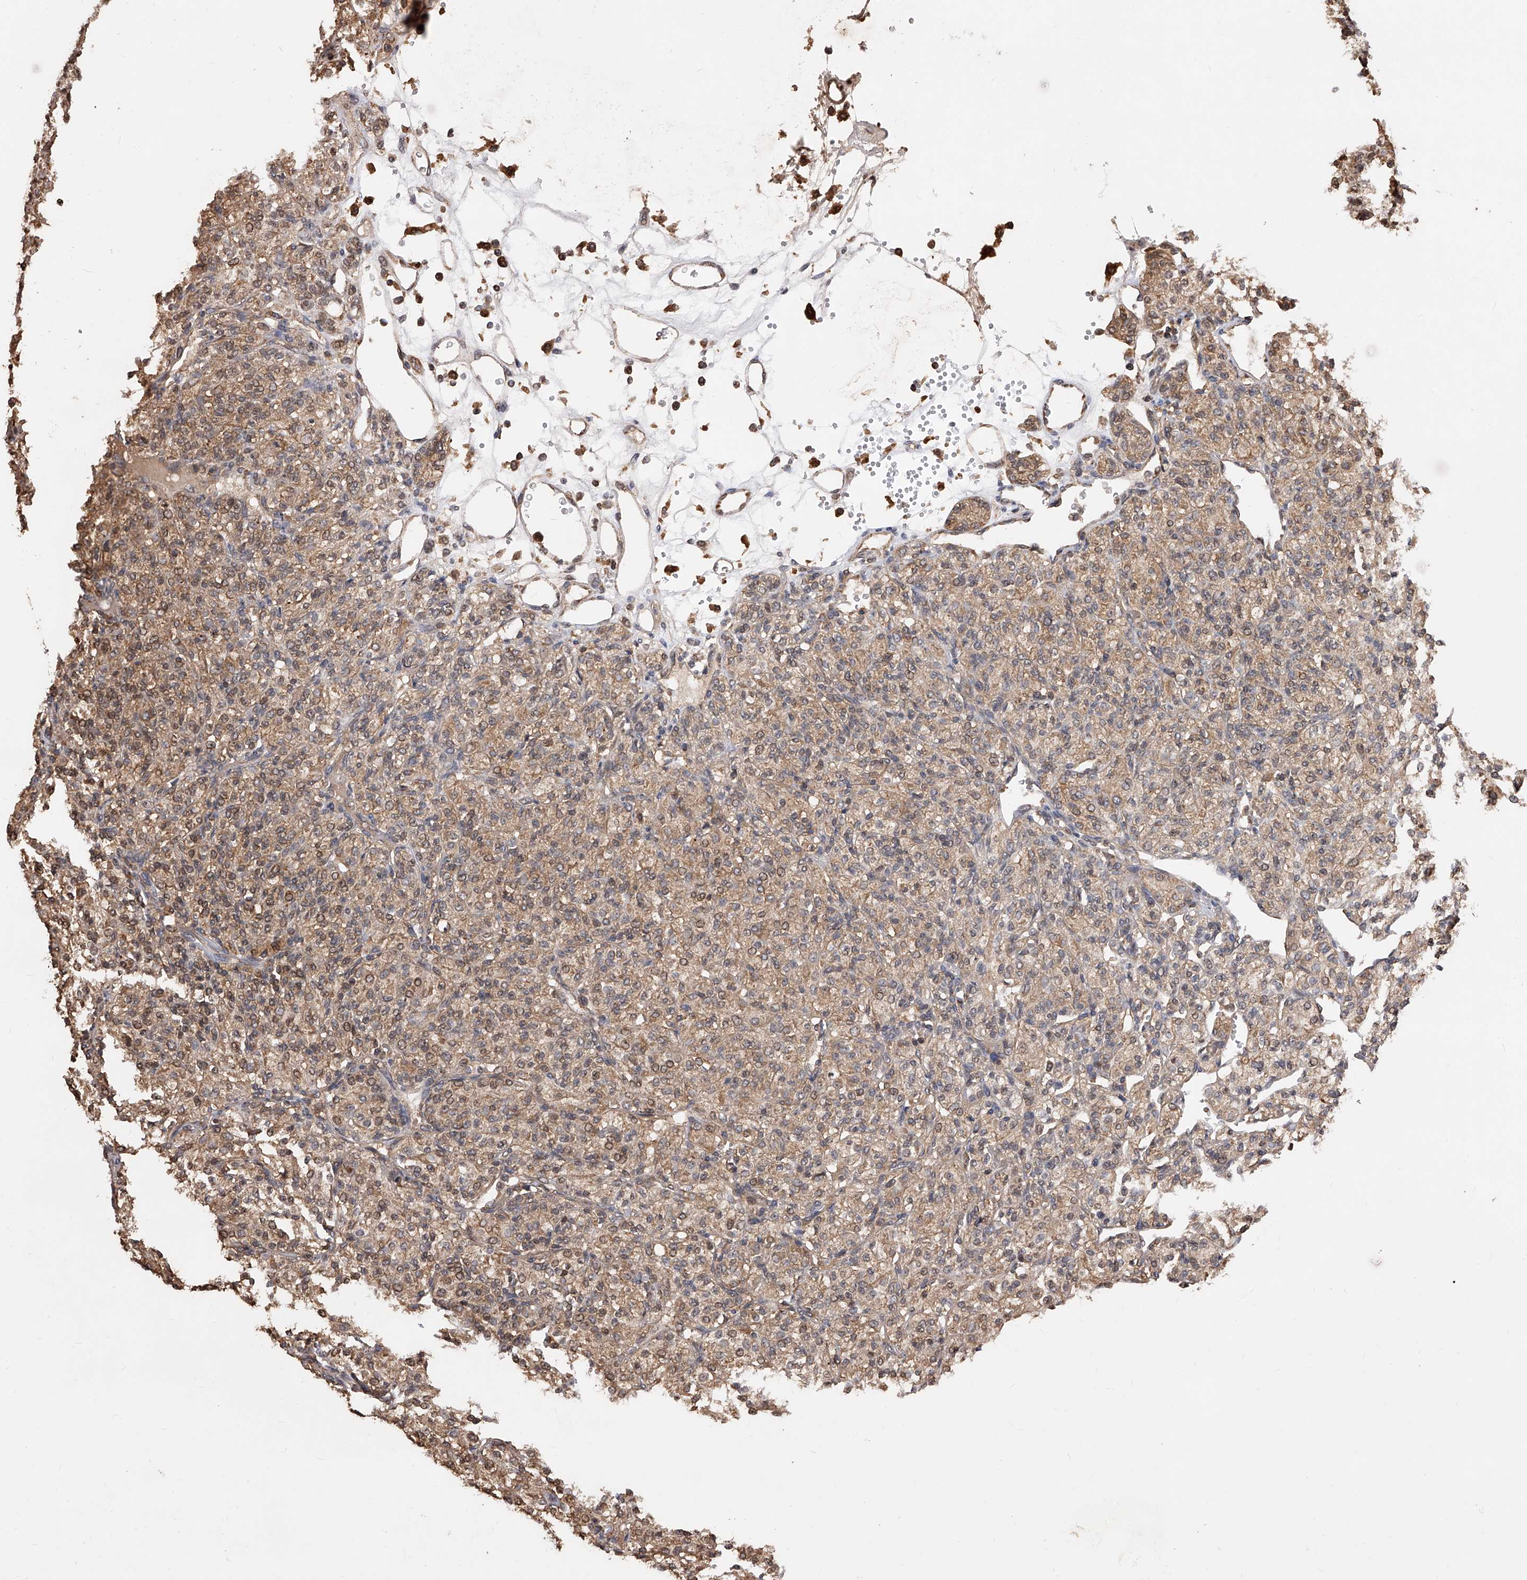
{"staining": {"intensity": "moderate", "quantity": ">75%", "location": "cytoplasmic/membranous,nuclear"}, "tissue": "renal cancer", "cell_type": "Tumor cells", "image_type": "cancer", "snomed": [{"axis": "morphology", "description": "Adenocarcinoma, NOS"}, {"axis": "topography", "description": "Kidney"}], "caption": "Immunohistochemistry photomicrograph of human renal cancer stained for a protein (brown), which displays medium levels of moderate cytoplasmic/membranous and nuclear staining in approximately >75% of tumor cells.", "gene": "GMDS", "patient": {"sex": "male", "age": 77}}